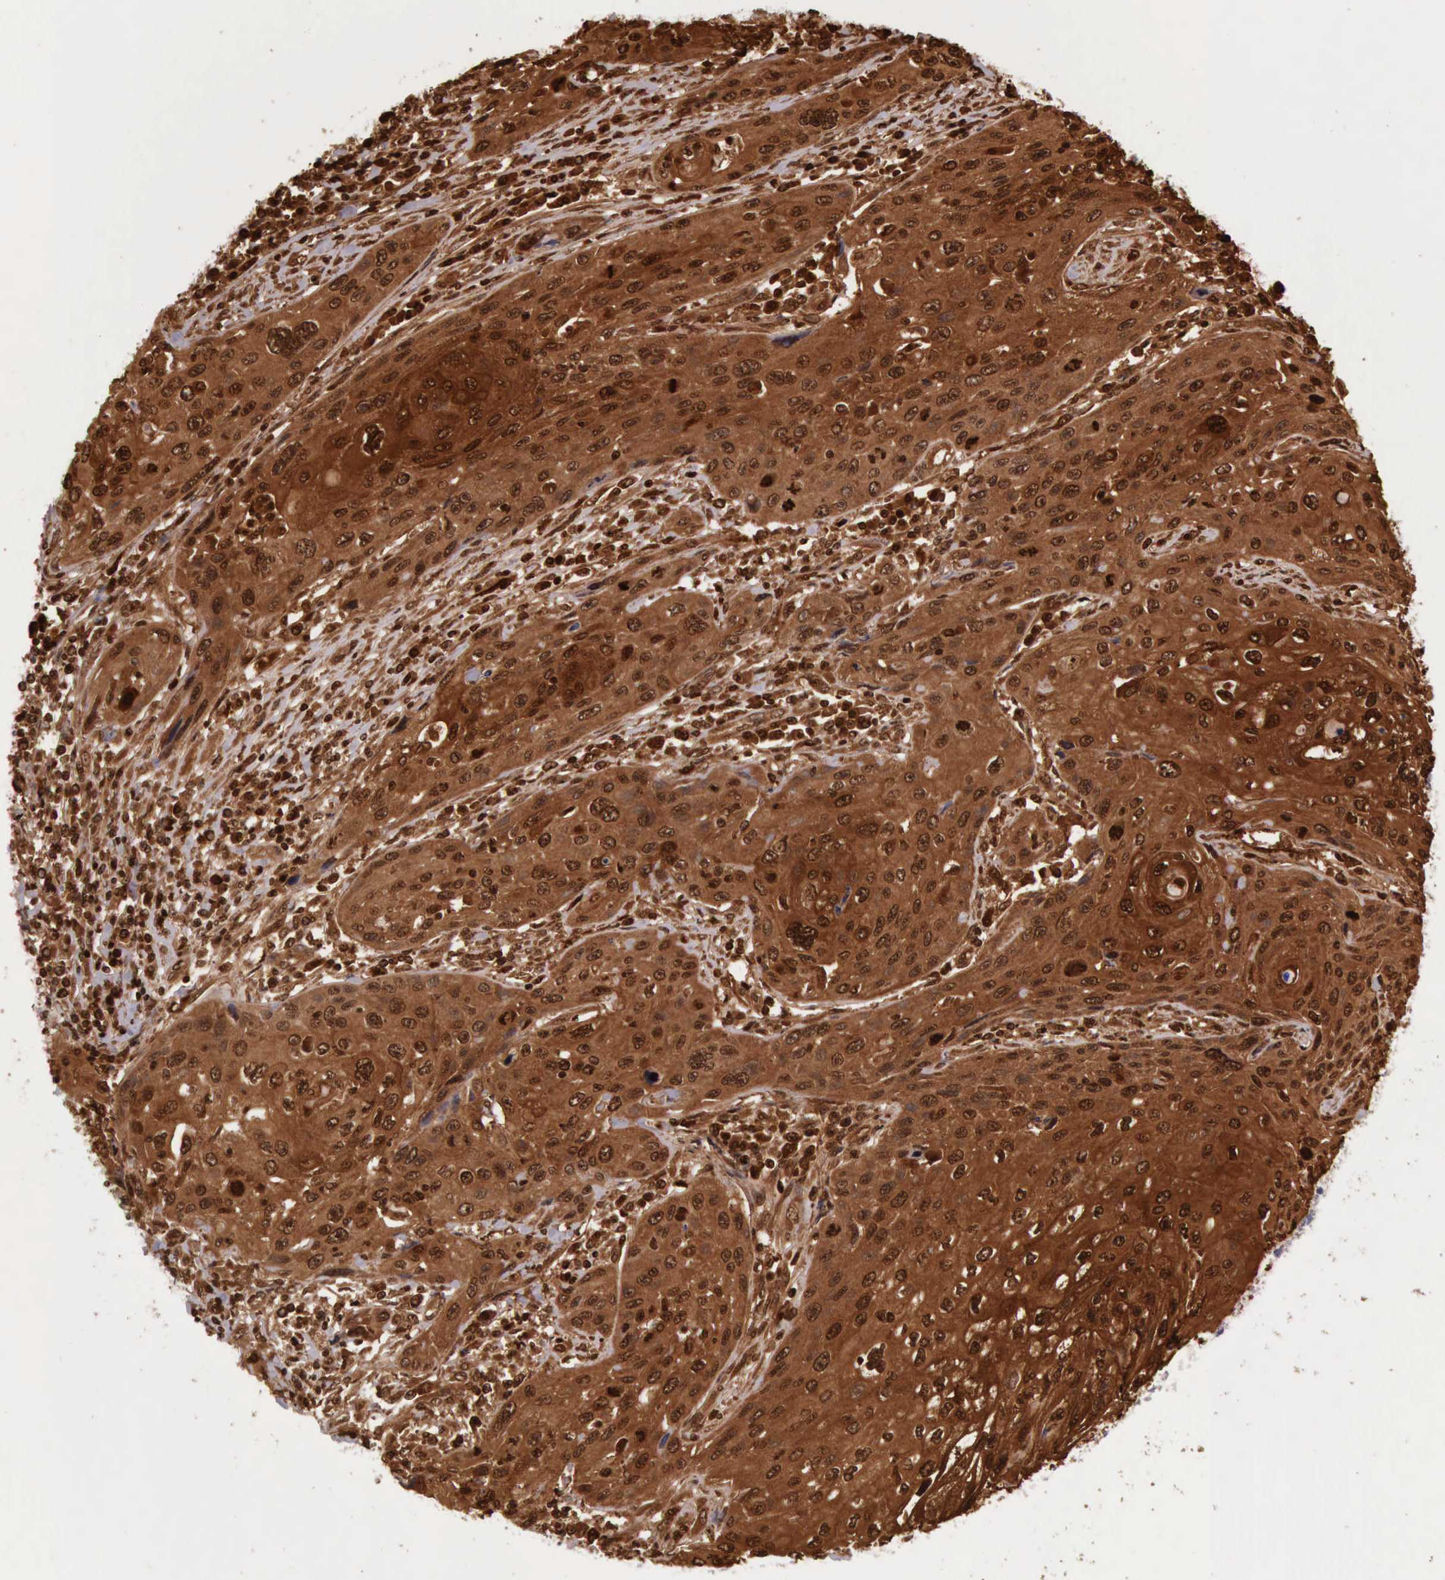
{"staining": {"intensity": "strong", "quantity": ">75%", "location": "cytoplasmic/membranous,nuclear"}, "tissue": "cervical cancer", "cell_type": "Tumor cells", "image_type": "cancer", "snomed": [{"axis": "morphology", "description": "Squamous cell carcinoma, NOS"}, {"axis": "topography", "description": "Cervix"}], "caption": "Cervical cancer (squamous cell carcinoma) tissue demonstrates strong cytoplasmic/membranous and nuclear staining in about >75% of tumor cells The staining was performed using DAB (3,3'-diaminobenzidine), with brown indicating positive protein expression. Nuclei are stained blue with hematoxylin.", "gene": "CSTA", "patient": {"sex": "female", "age": 32}}